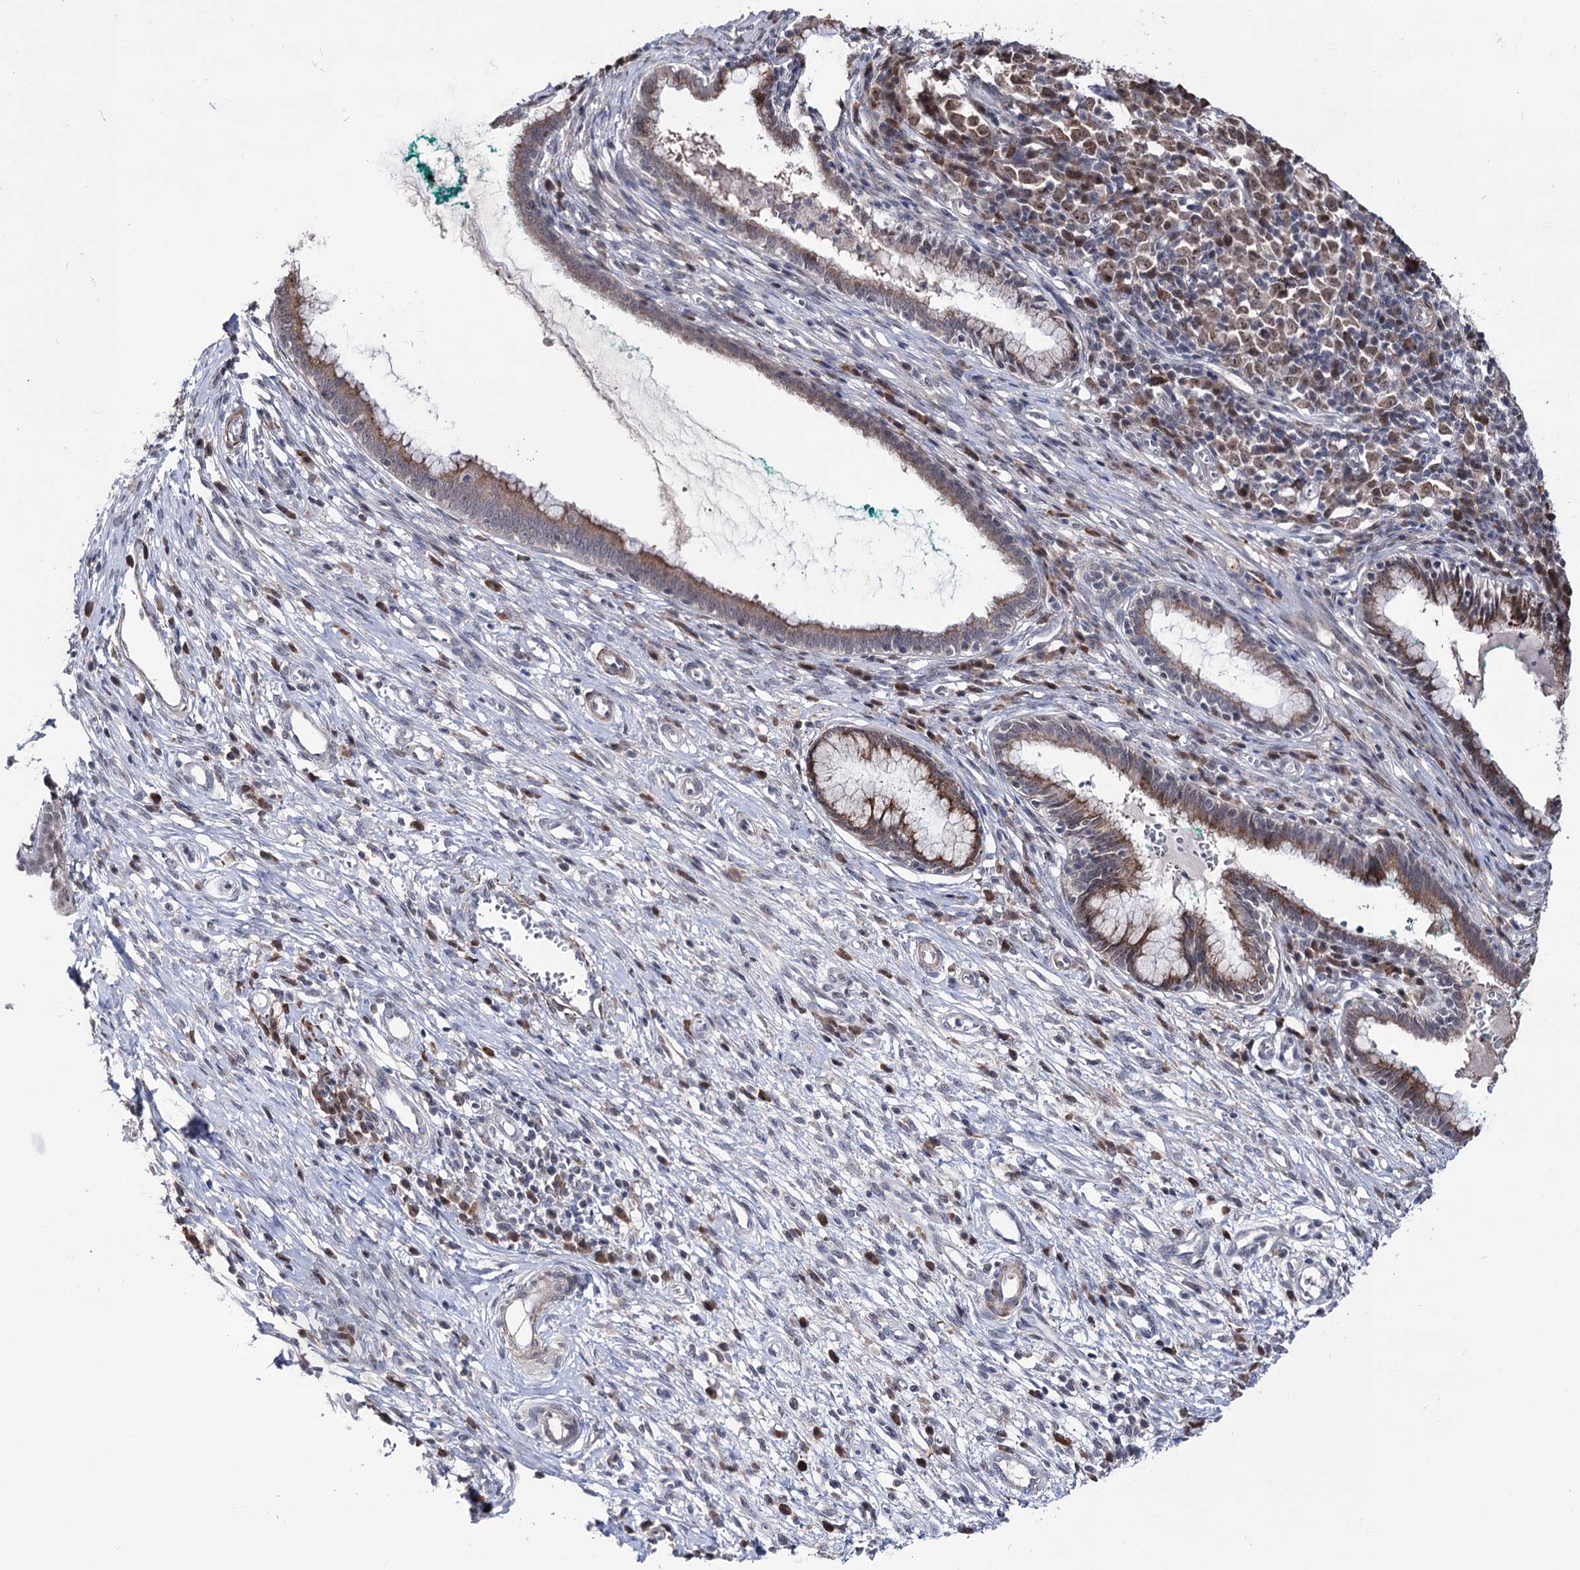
{"staining": {"intensity": "moderate", "quantity": "25%-75%", "location": "cytoplasmic/membranous"}, "tissue": "cervix", "cell_type": "Glandular cells", "image_type": "normal", "snomed": [{"axis": "morphology", "description": "Normal tissue, NOS"}, {"axis": "morphology", "description": "Adenocarcinoma, NOS"}, {"axis": "topography", "description": "Cervix"}], "caption": "A photomicrograph of cervix stained for a protein reveals moderate cytoplasmic/membranous brown staining in glandular cells.", "gene": "PPRC1", "patient": {"sex": "female", "age": 29}}